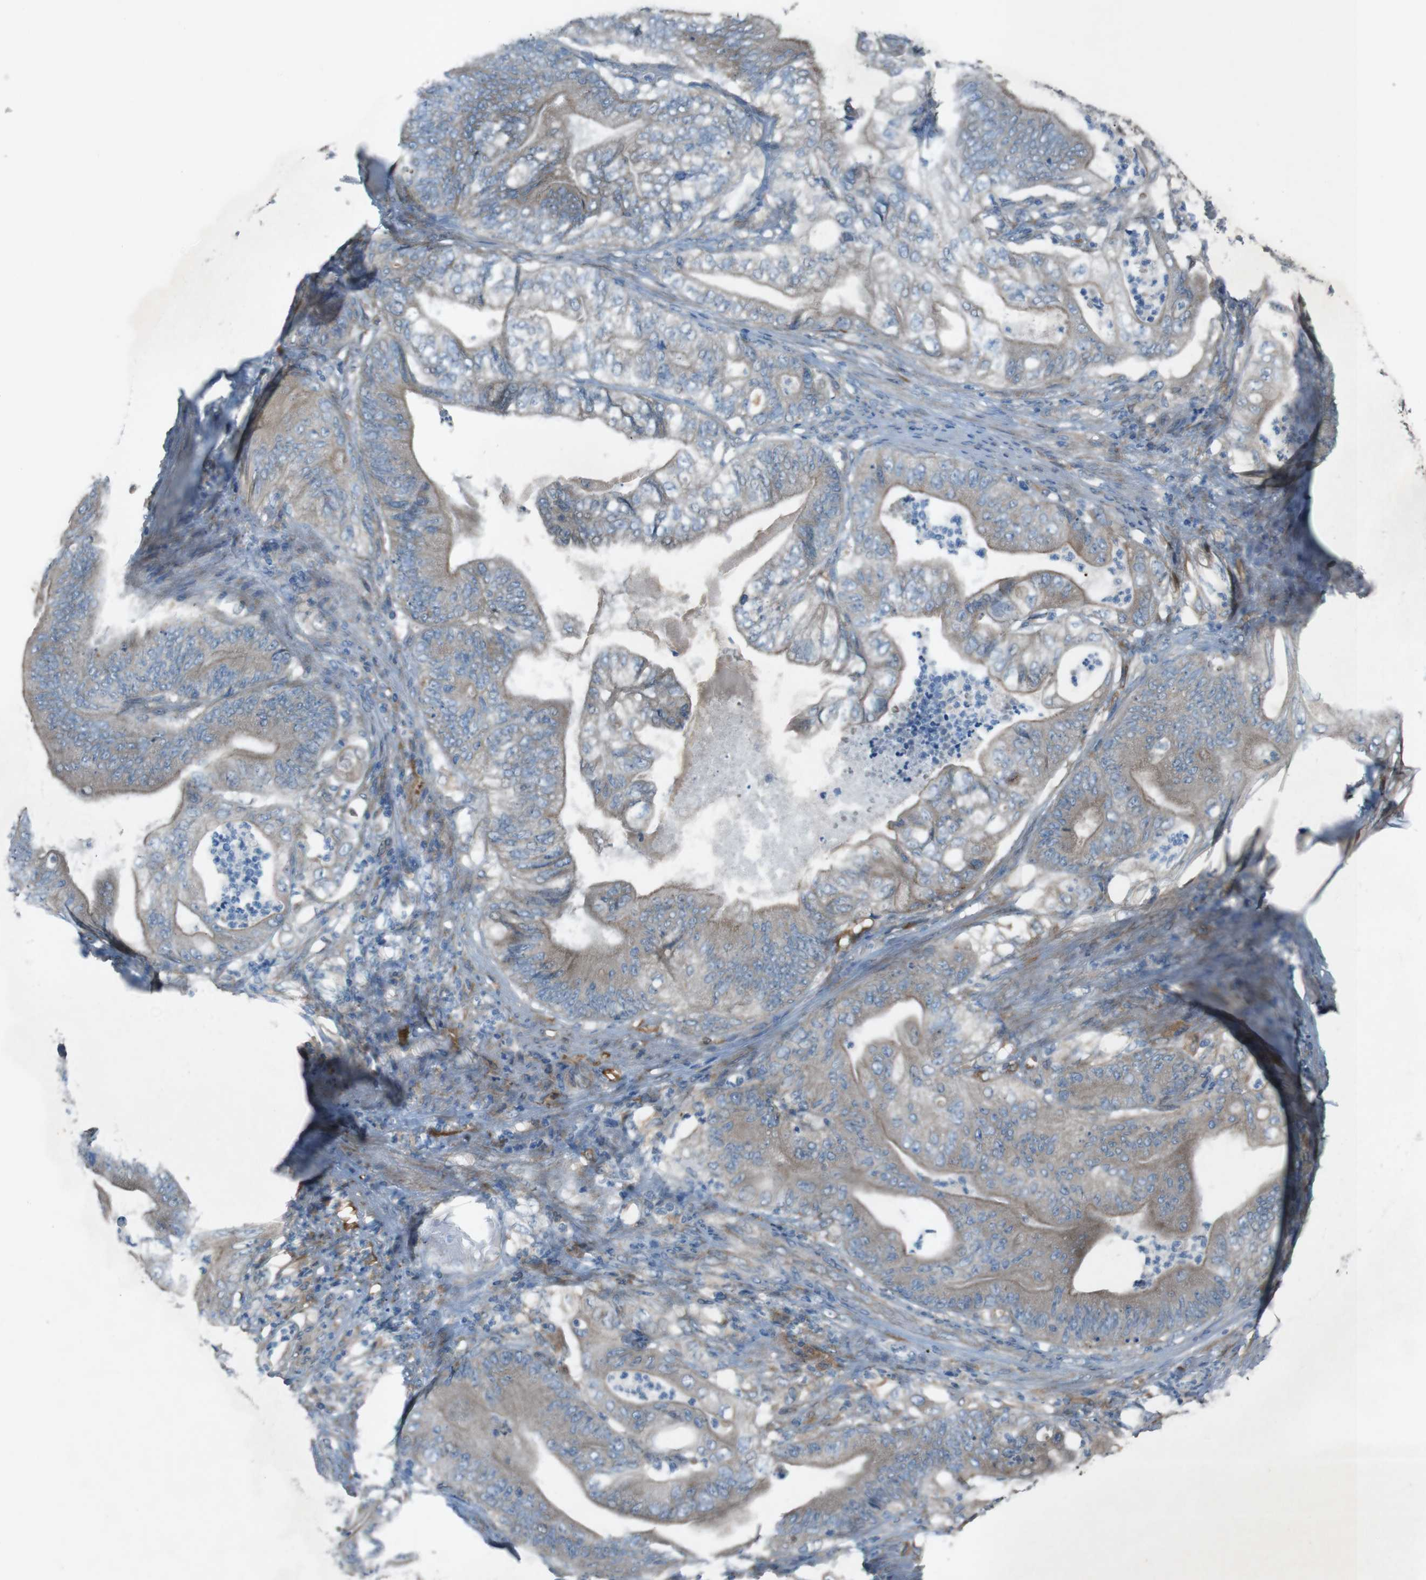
{"staining": {"intensity": "weak", "quantity": ">75%", "location": "cytoplasmic/membranous"}, "tissue": "stomach cancer", "cell_type": "Tumor cells", "image_type": "cancer", "snomed": [{"axis": "morphology", "description": "Adenocarcinoma, NOS"}, {"axis": "topography", "description": "Stomach"}], "caption": "About >75% of tumor cells in stomach adenocarcinoma show weak cytoplasmic/membranous protein staining as visualized by brown immunohistochemical staining.", "gene": "TMEM41B", "patient": {"sex": "female", "age": 73}}